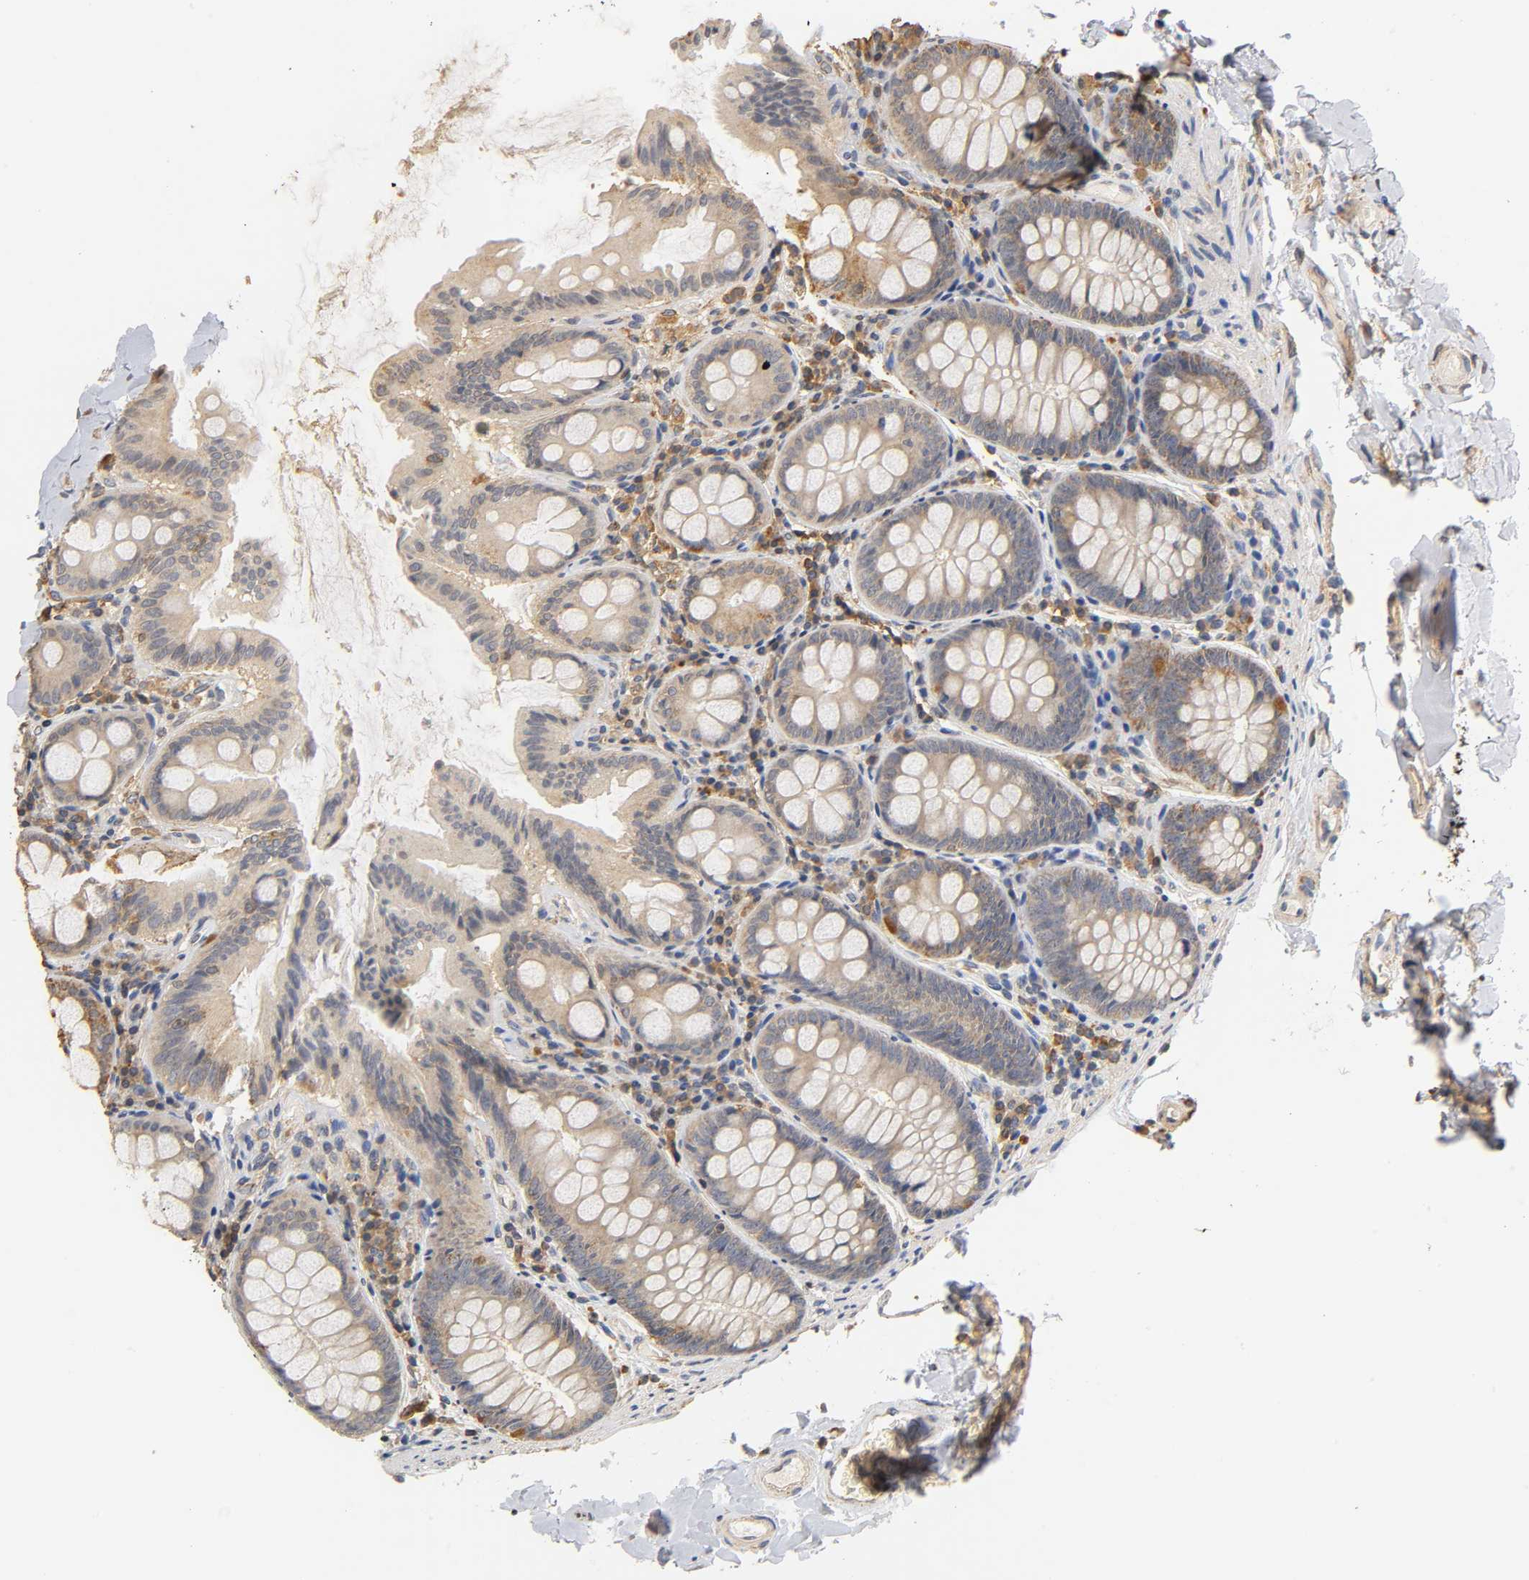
{"staining": {"intensity": "moderate", "quantity": "25%-75%", "location": "cytoplasmic/membranous"}, "tissue": "colon", "cell_type": "Endothelial cells", "image_type": "normal", "snomed": [{"axis": "morphology", "description": "Normal tissue, NOS"}, {"axis": "topography", "description": "Colon"}], "caption": "A brown stain shows moderate cytoplasmic/membranous positivity of a protein in endothelial cells of normal colon.", "gene": "SCAP", "patient": {"sex": "female", "age": 61}}